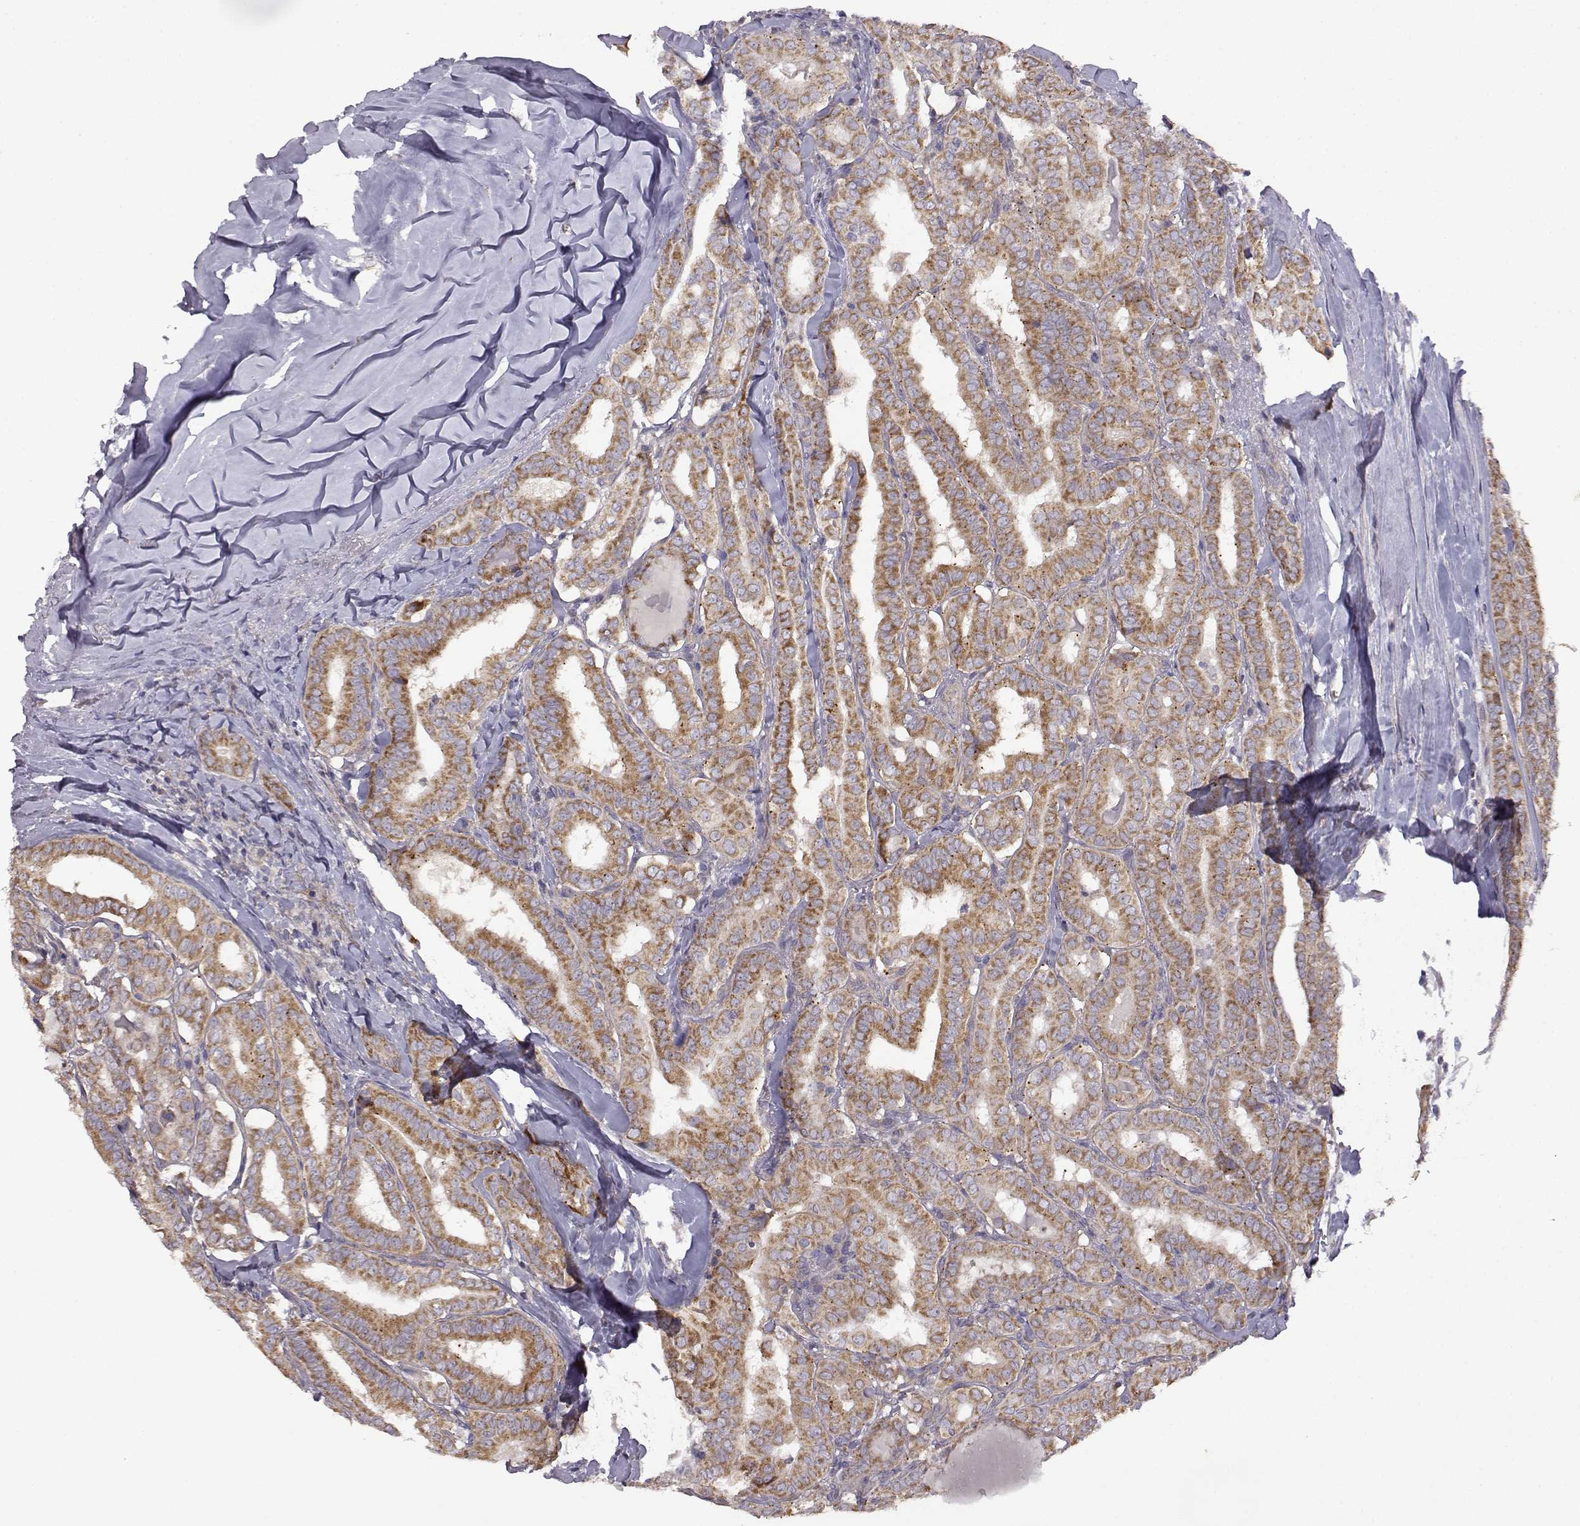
{"staining": {"intensity": "moderate", "quantity": ">75%", "location": "cytoplasmic/membranous"}, "tissue": "thyroid cancer", "cell_type": "Tumor cells", "image_type": "cancer", "snomed": [{"axis": "morphology", "description": "Papillary adenocarcinoma, NOS"}, {"axis": "morphology", "description": "Papillary adenoma metastatic"}, {"axis": "topography", "description": "Thyroid gland"}], "caption": "Tumor cells reveal medium levels of moderate cytoplasmic/membranous staining in about >75% of cells in thyroid papillary adenoma metastatic. (DAB IHC, brown staining for protein, blue staining for nuclei).", "gene": "DDC", "patient": {"sex": "female", "age": 50}}